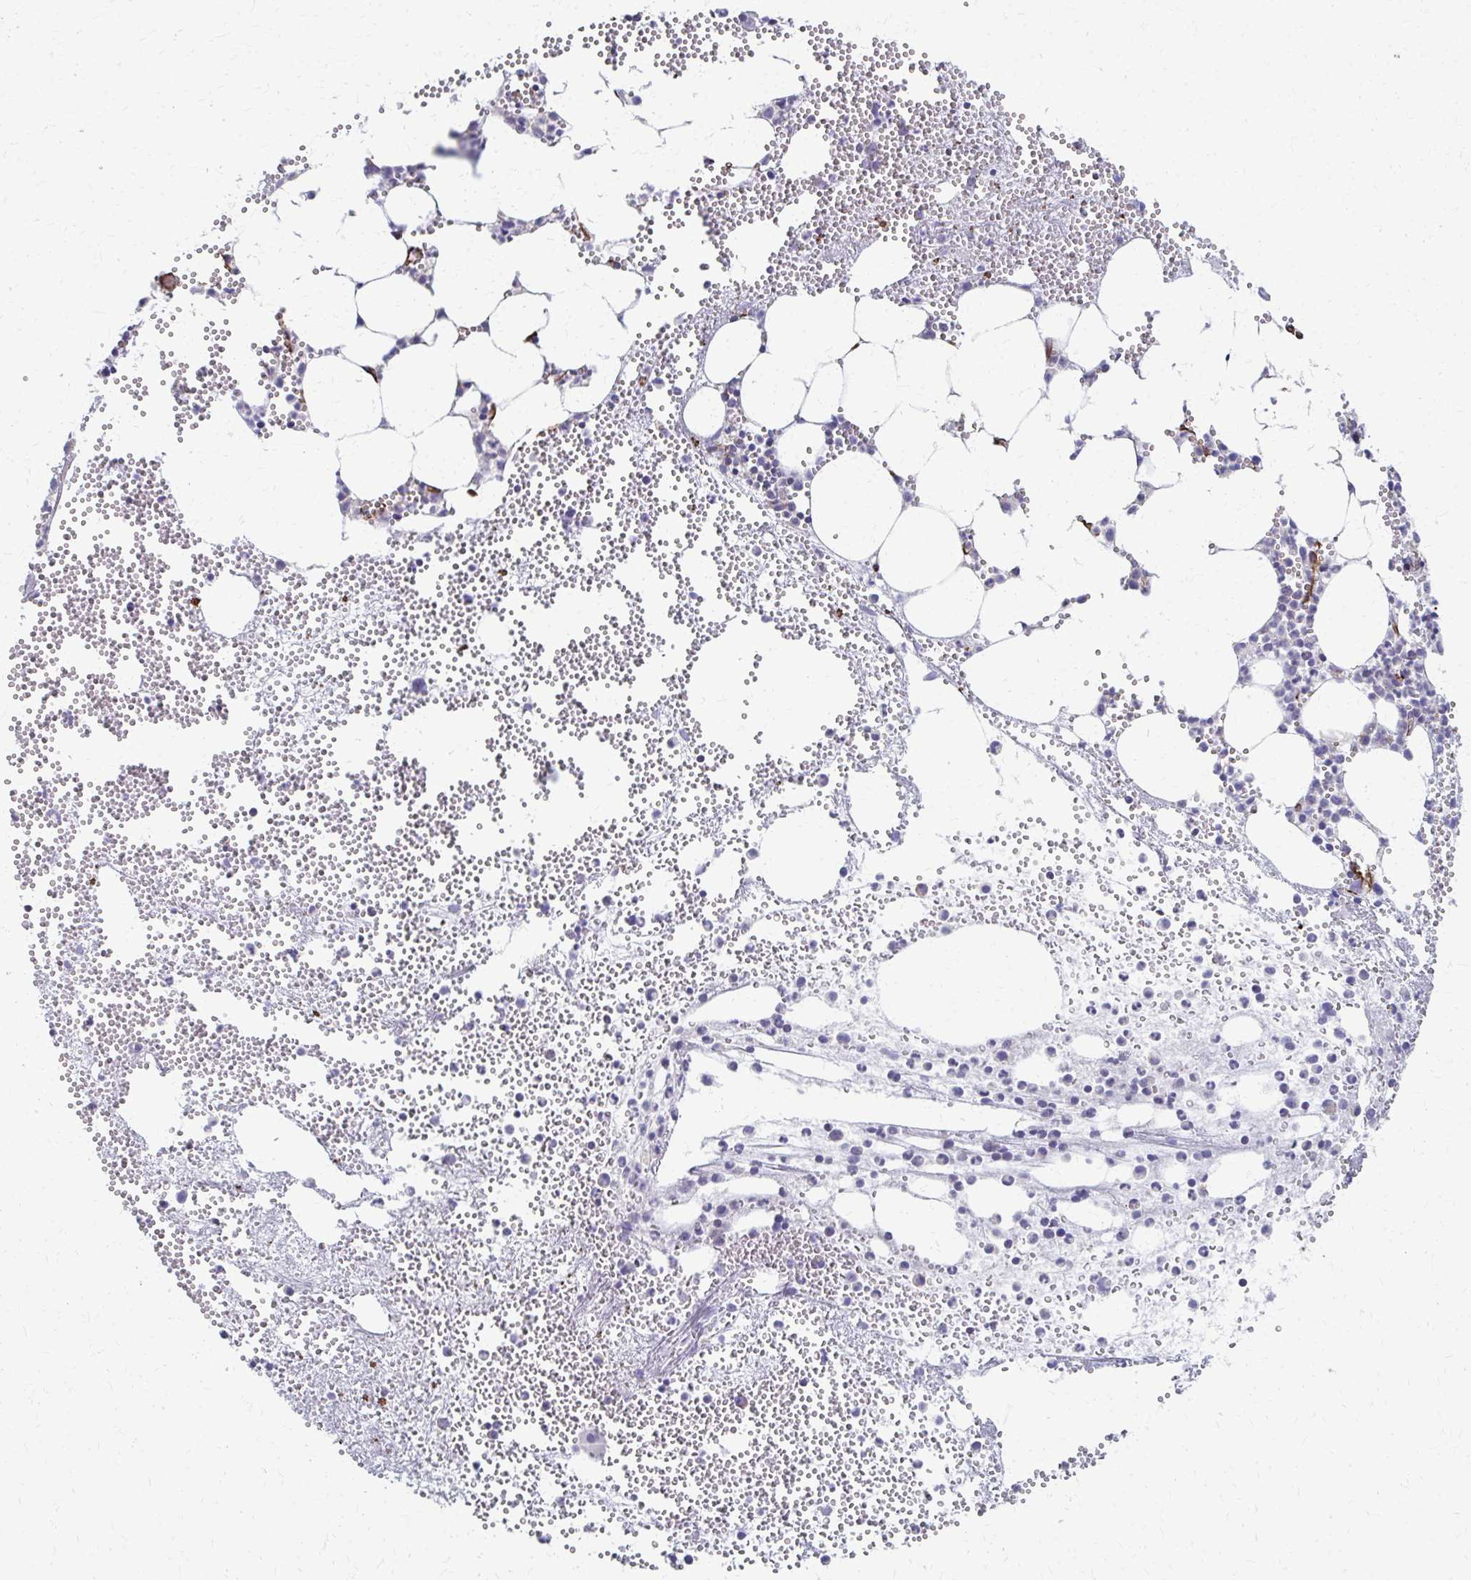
{"staining": {"intensity": "moderate", "quantity": "<25%", "location": "cytoplasmic/membranous"}, "tissue": "bone marrow", "cell_type": "Hematopoietic cells", "image_type": "normal", "snomed": [{"axis": "morphology", "description": "Normal tissue, NOS"}, {"axis": "topography", "description": "Bone marrow"}], "caption": "DAB (3,3'-diaminobenzidine) immunohistochemical staining of benign bone marrow reveals moderate cytoplasmic/membranous protein positivity in about <25% of hematopoietic cells. (DAB = brown stain, brightfield microscopy at high magnification).", "gene": "FAHD1", "patient": {"sex": "female", "age": 57}}